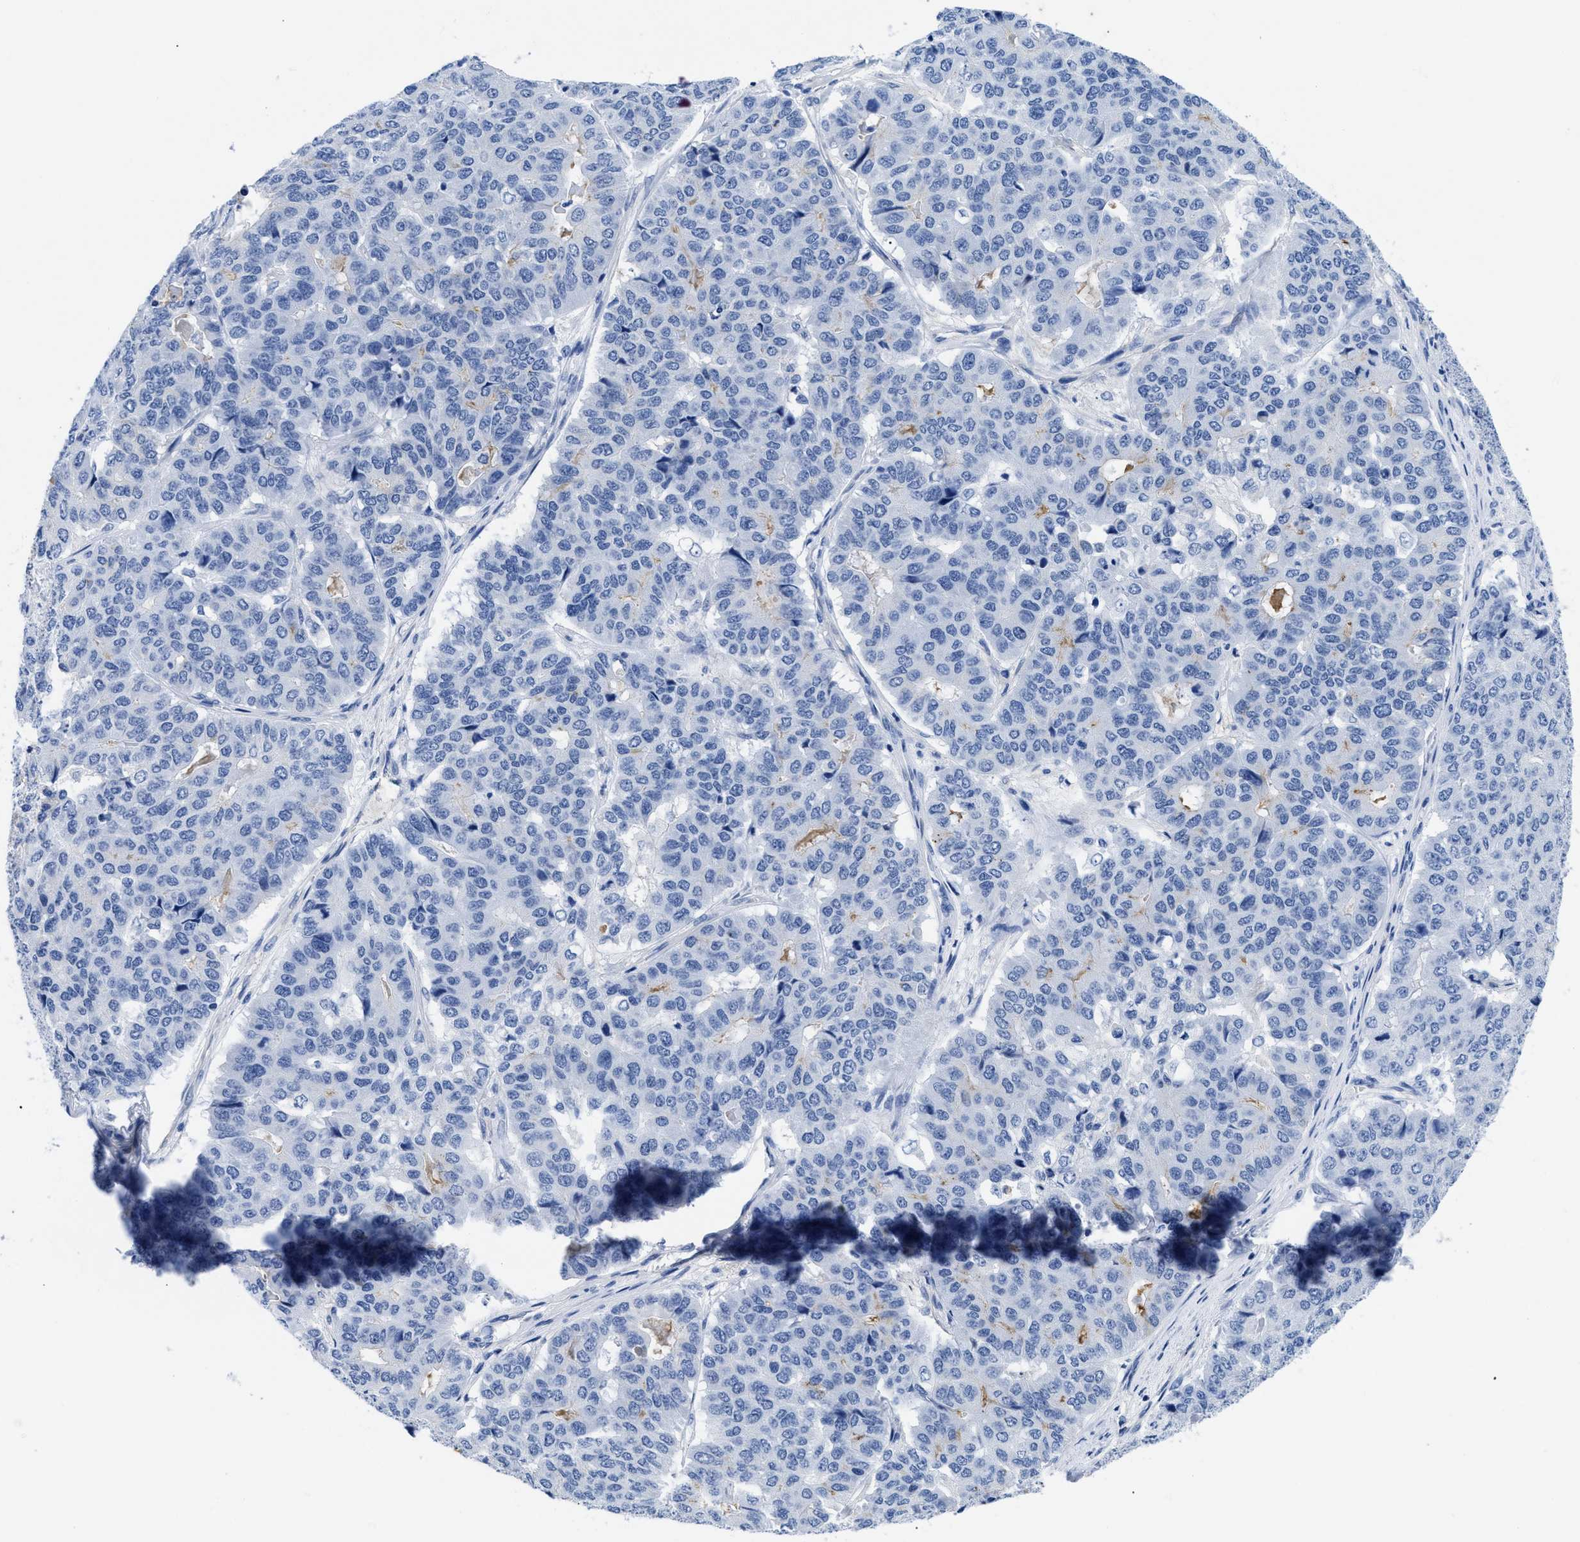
{"staining": {"intensity": "negative", "quantity": "none", "location": "none"}, "tissue": "pancreatic cancer", "cell_type": "Tumor cells", "image_type": "cancer", "snomed": [{"axis": "morphology", "description": "Adenocarcinoma, NOS"}, {"axis": "topography", "description": "Pancreas"}], "caption": "Tumor cells show no significant protein staining in pancreatic cancer (adenocarcinoma).", "gene": "TMEM68", "patient": {"sex": "male", "age": 50}}